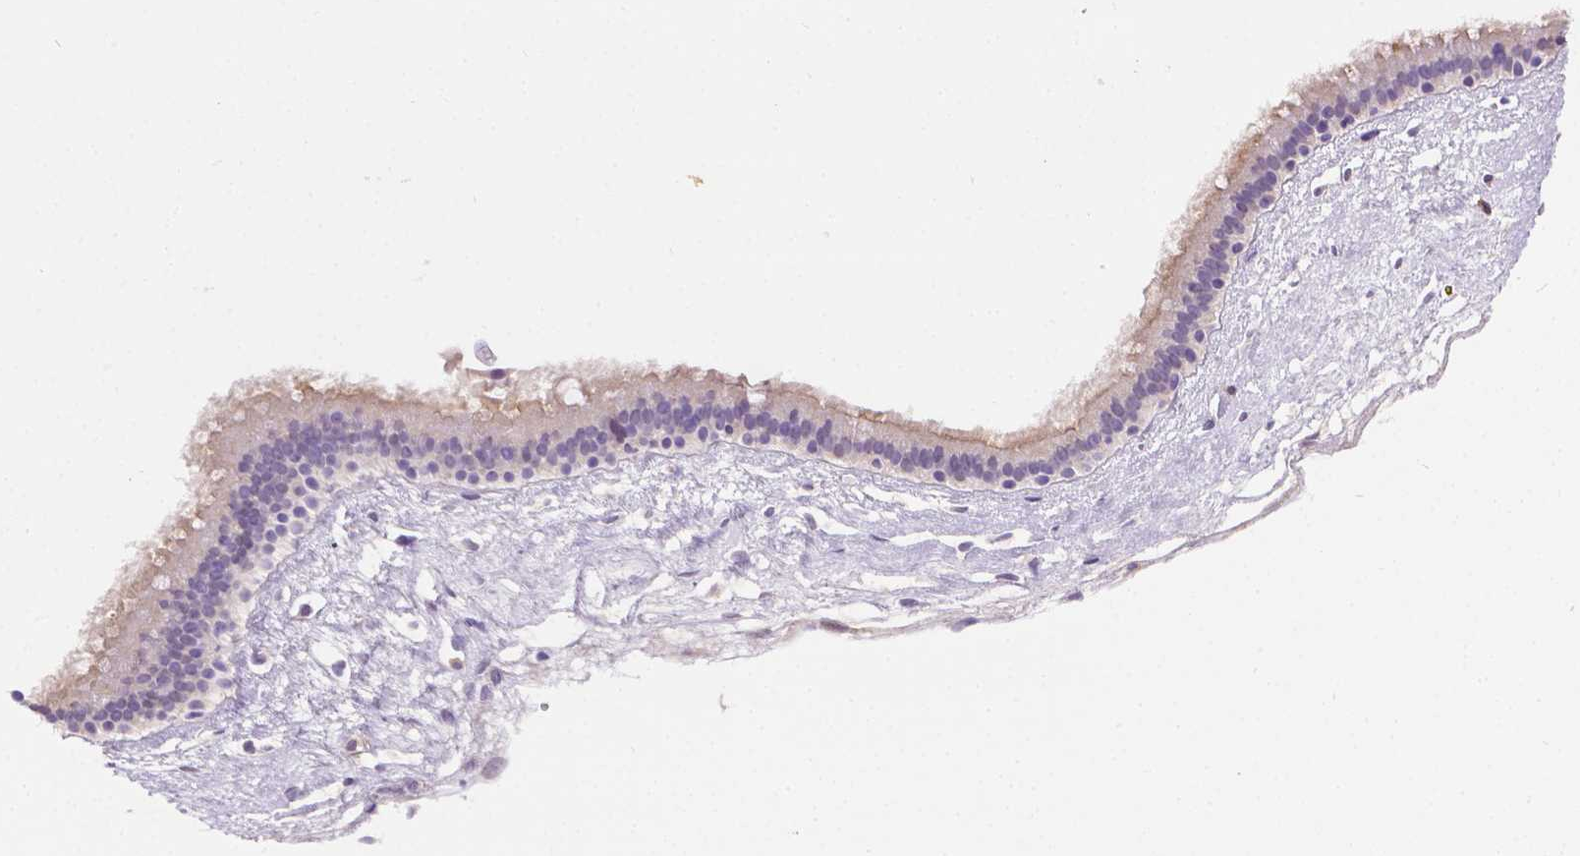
{"staining": {"intensity": "negative", "quantity": "none", "location": "none"}, "tissue": "nasopharynx", "cell_type": "Respiratory epithelial cells", "image_type": "normal", "snomed": [{"axis": "morphology", "description": "Normal tissue, NOS"}, {"axis": "topography", "description": "Nasopharynx"}], "caption": "DAB (3,3'-diaminobenzidine) immunohistochemical staining of benign nasopharynx demonstrates no significant positivity in respiratory epithelial cells.", "gene": "CLIC4", "patient": {"sex": "male", "age": 24}}